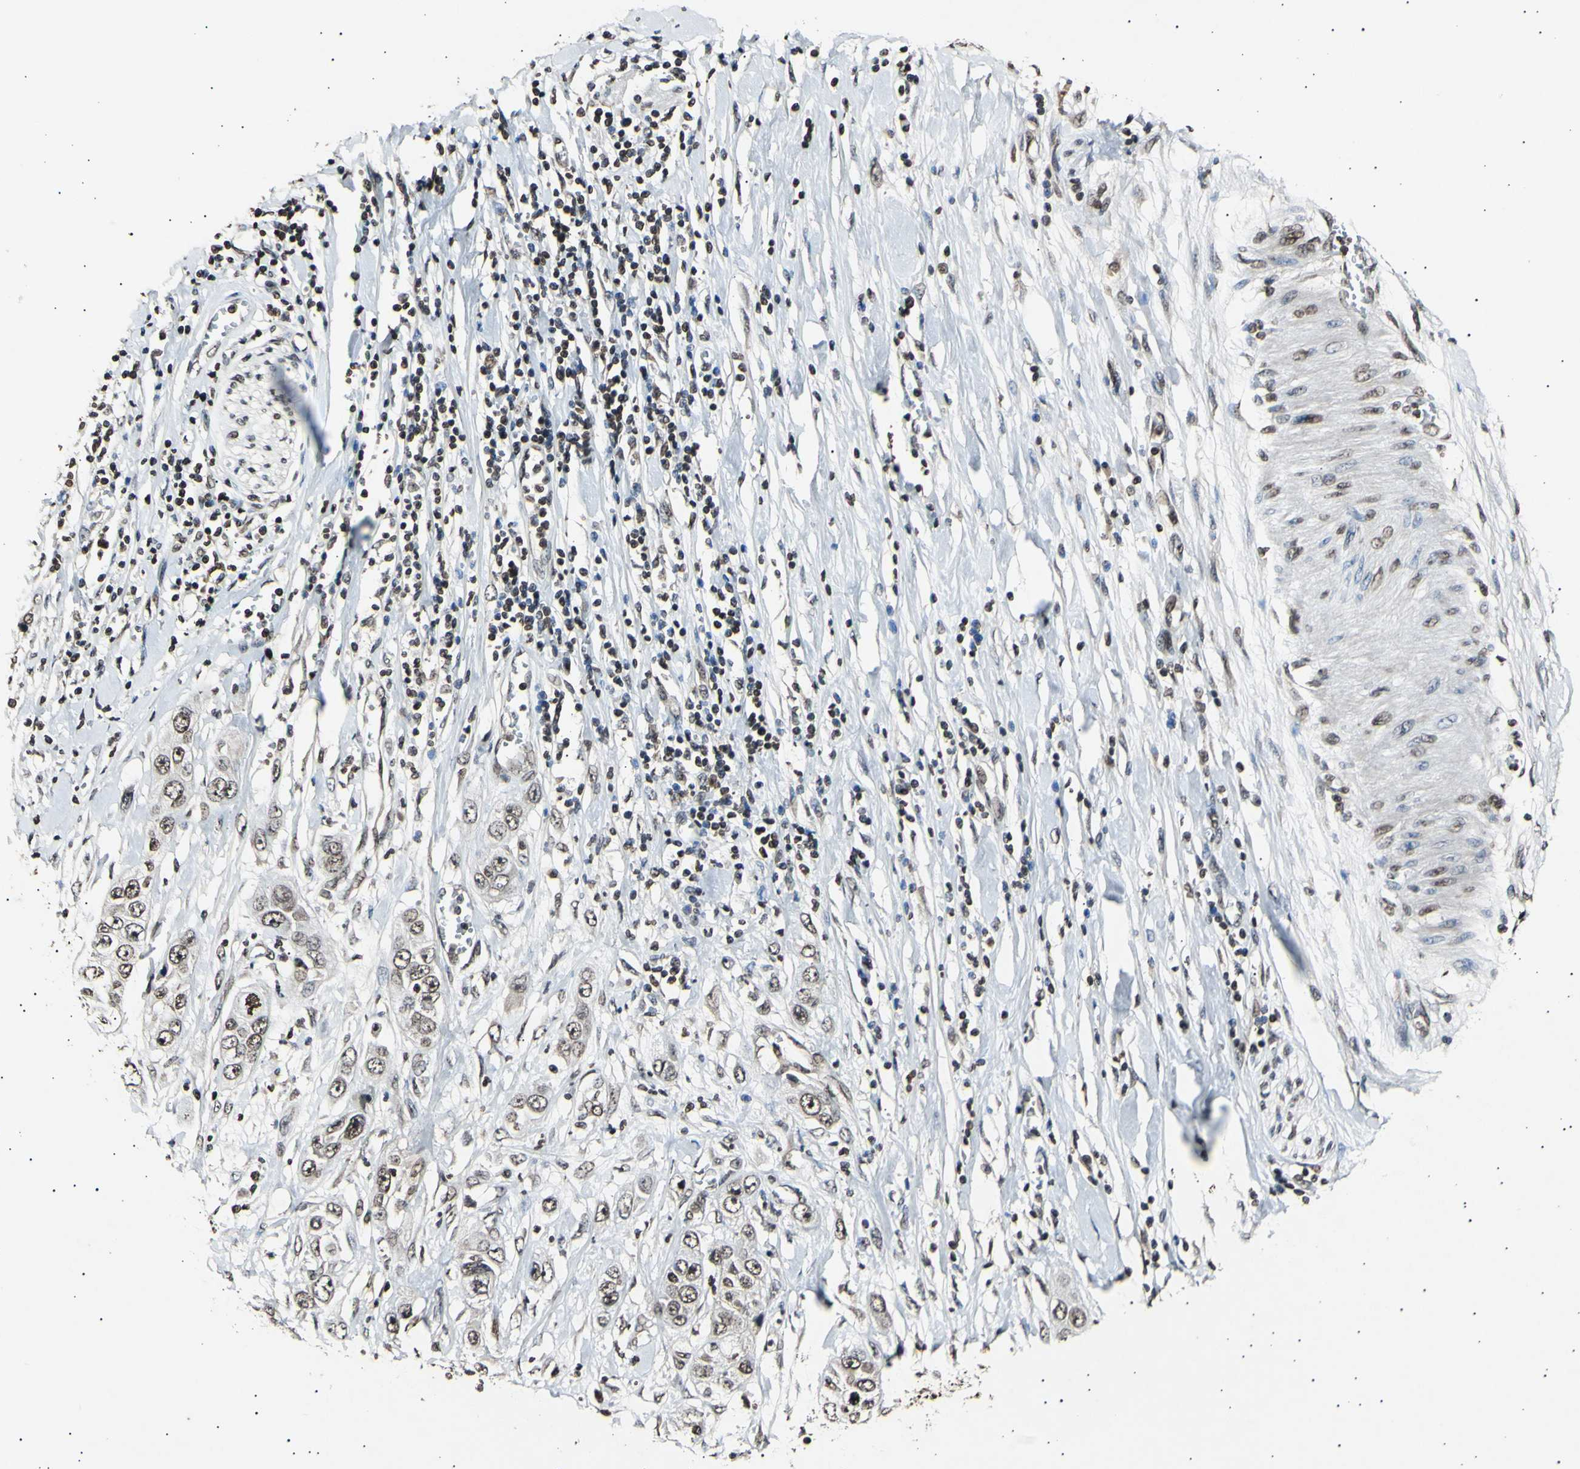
{"staining": {"intensity": "moderate", "quantity": ">75%", "location": "nuclear"}, "tissue": "pancreatic cancer", "cell_type": "Tumor cells", "image_type": "cancer", "snomed": [{"axis": "morphology", "description": "Adenocarcinoma, NOS"}, {"axis": "topography", "description": "Pancreas"}], "caption": "IHC of pancreatic adenocarcinoma exhibits medium levels of moderate nuclear expression in approximately >75% of tumor cells.", "gene": "ANAPC7", "patient": {"sex": "female", "age": 70}}